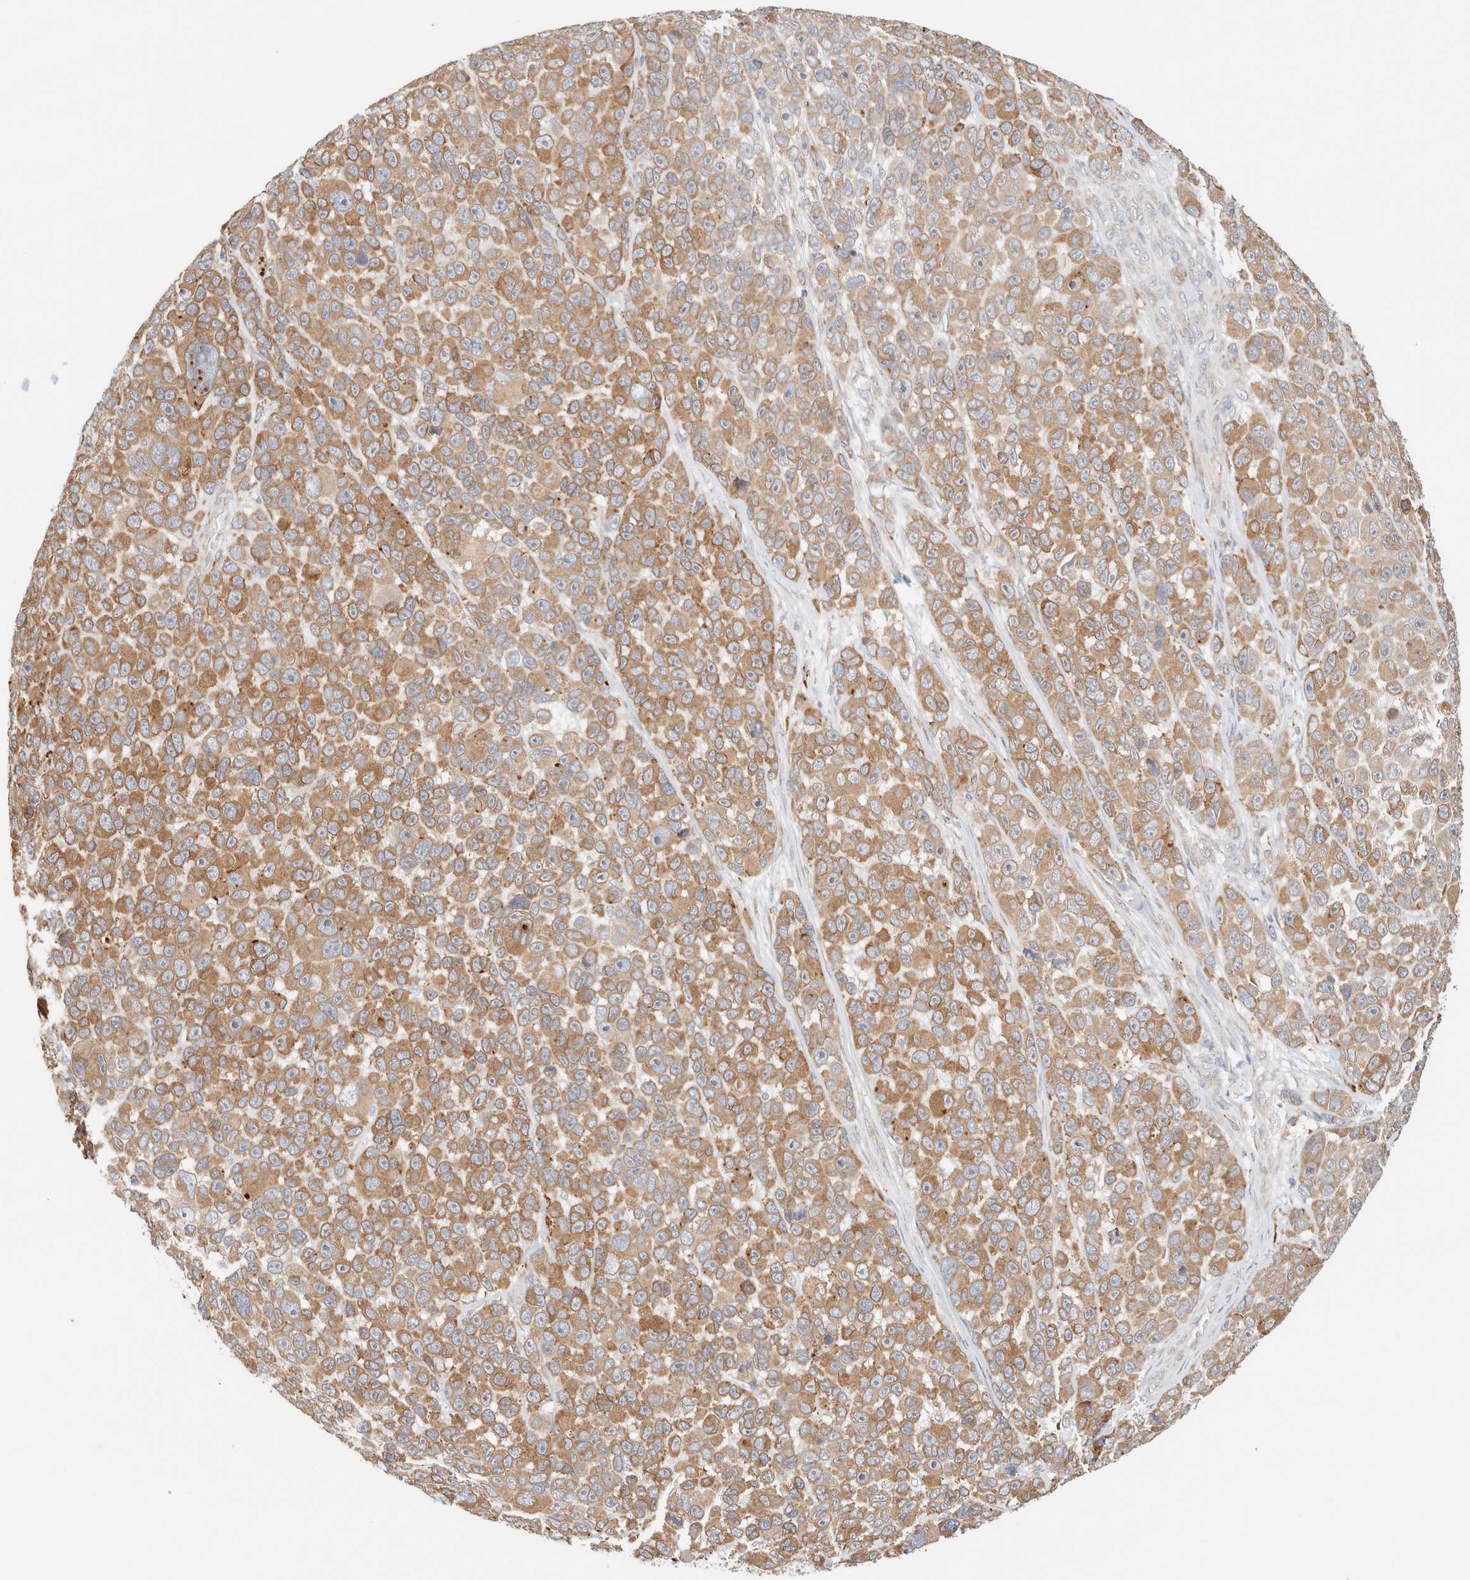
{"staining": {"intensity": "moderate", "quantity": ">75%", "location": "cytoplasmic/membranous"}, "tissue": "melanoma", "cell_type": "Tumor cells", "image_type": "cancer", "snomed": [{"axis": "morphology", "description": "Malignant melanoma, NOS"}, {"axis": "topography", "description": "Skin"}], "caption": "Immunohistochemical staining of melanoma displays moderate cytoplasmic/membranous protein staining in approximately >75% of tumor cells. Using DAB (brown) and hematoxylin (blue) stains, captured at high magnification using brightfield microscopy.", "gene": "RRP15", "patient": {"sex": "male", "age": 53}}